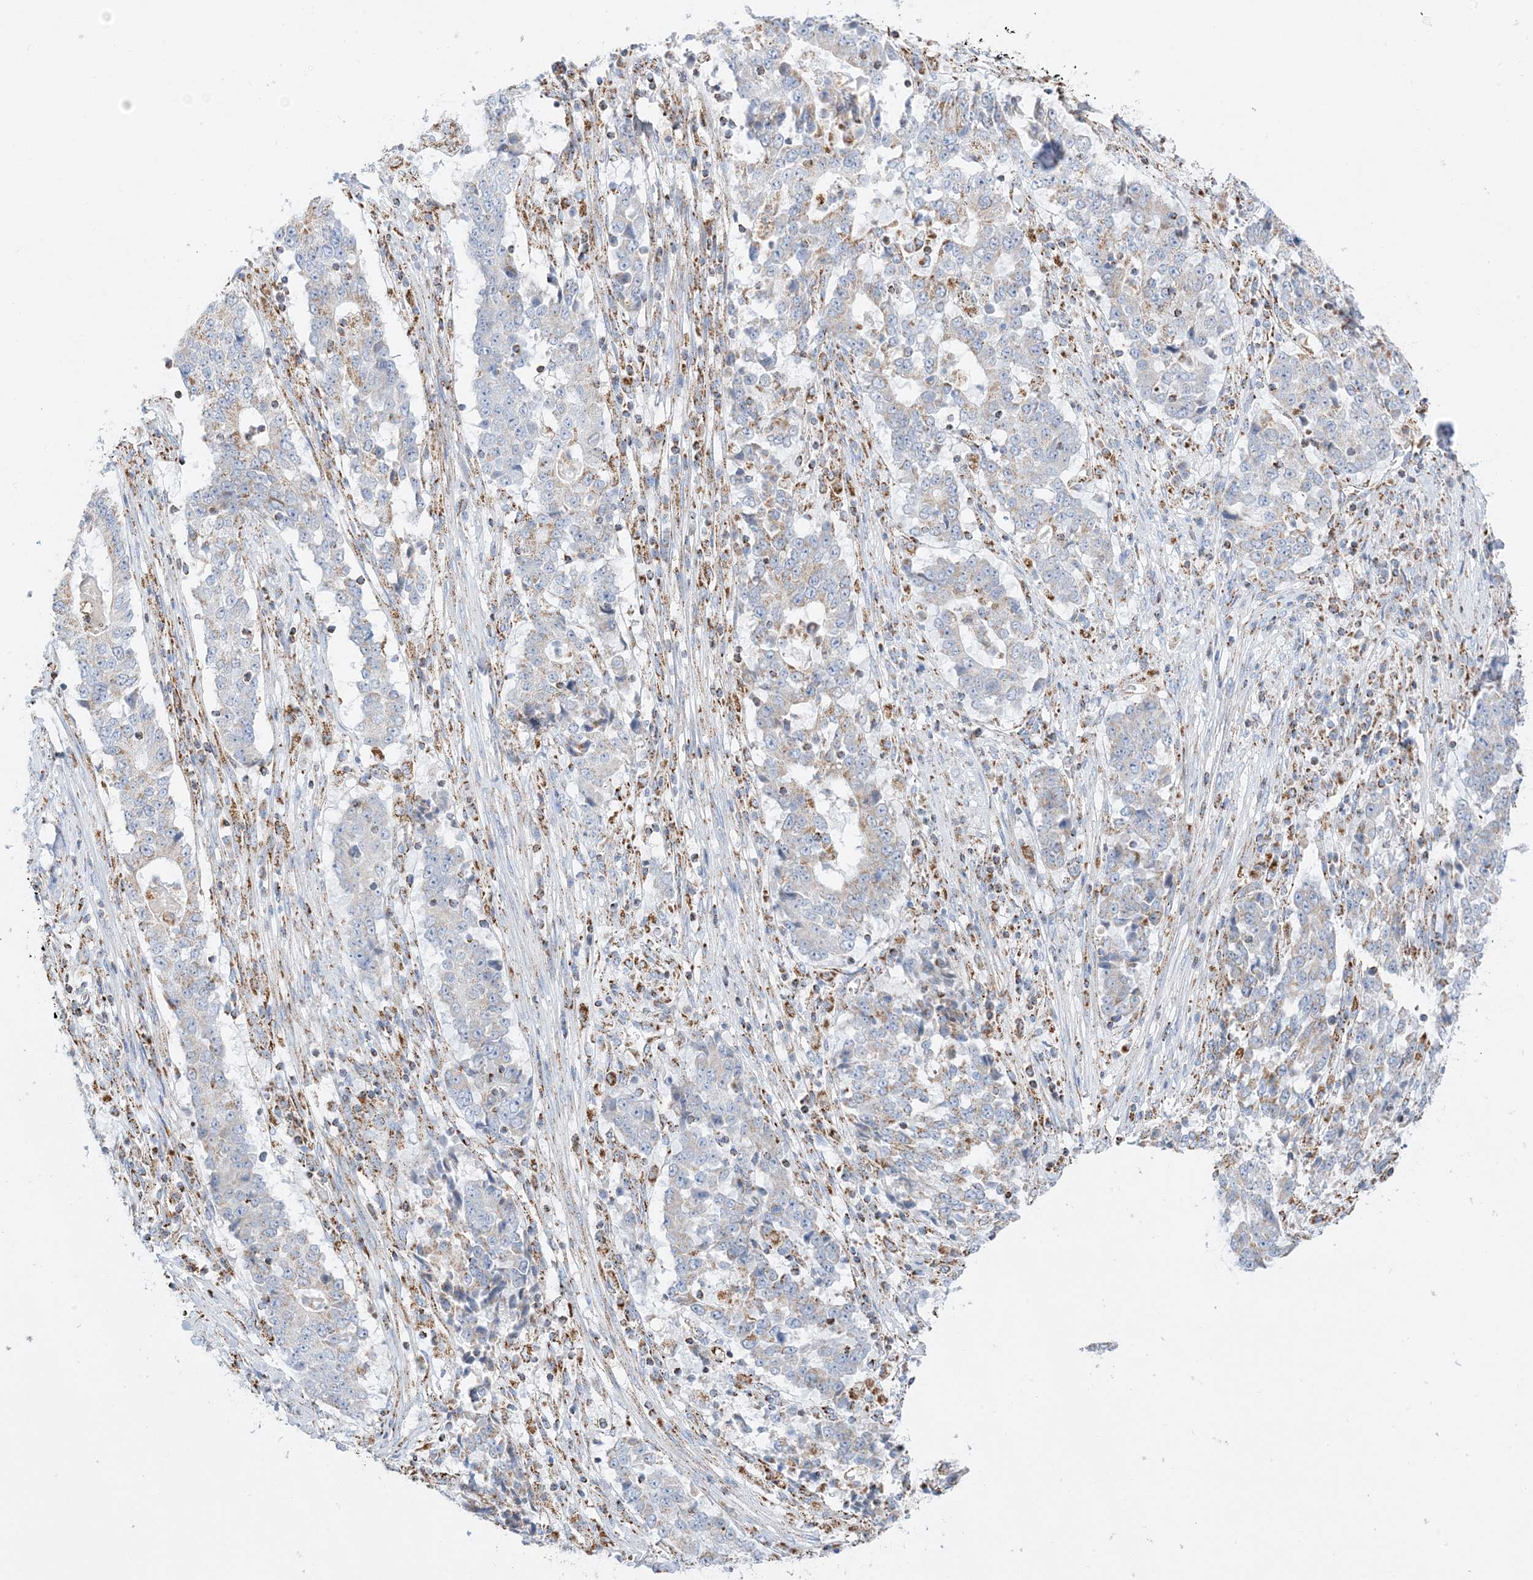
{"staining": {"intensity": "weak", "quantity": "<25%", "location": "cytoplasmic/membranous"}, "tissue": "stomach cancer", "cell_type": "Tumor cells", "image_type": "cancer", "snomed": [{"axis": "morphology", "description": "Adenocarcinoma, NOS"}, {"axis": "topography", "description": "Stomach"}], "caption": "A micrograph of human adenocarcinoma (stomach) is negative for staining in tumor cells.", "gene": "CAPN13", "patient": {"sex": "male", "age": 59}}